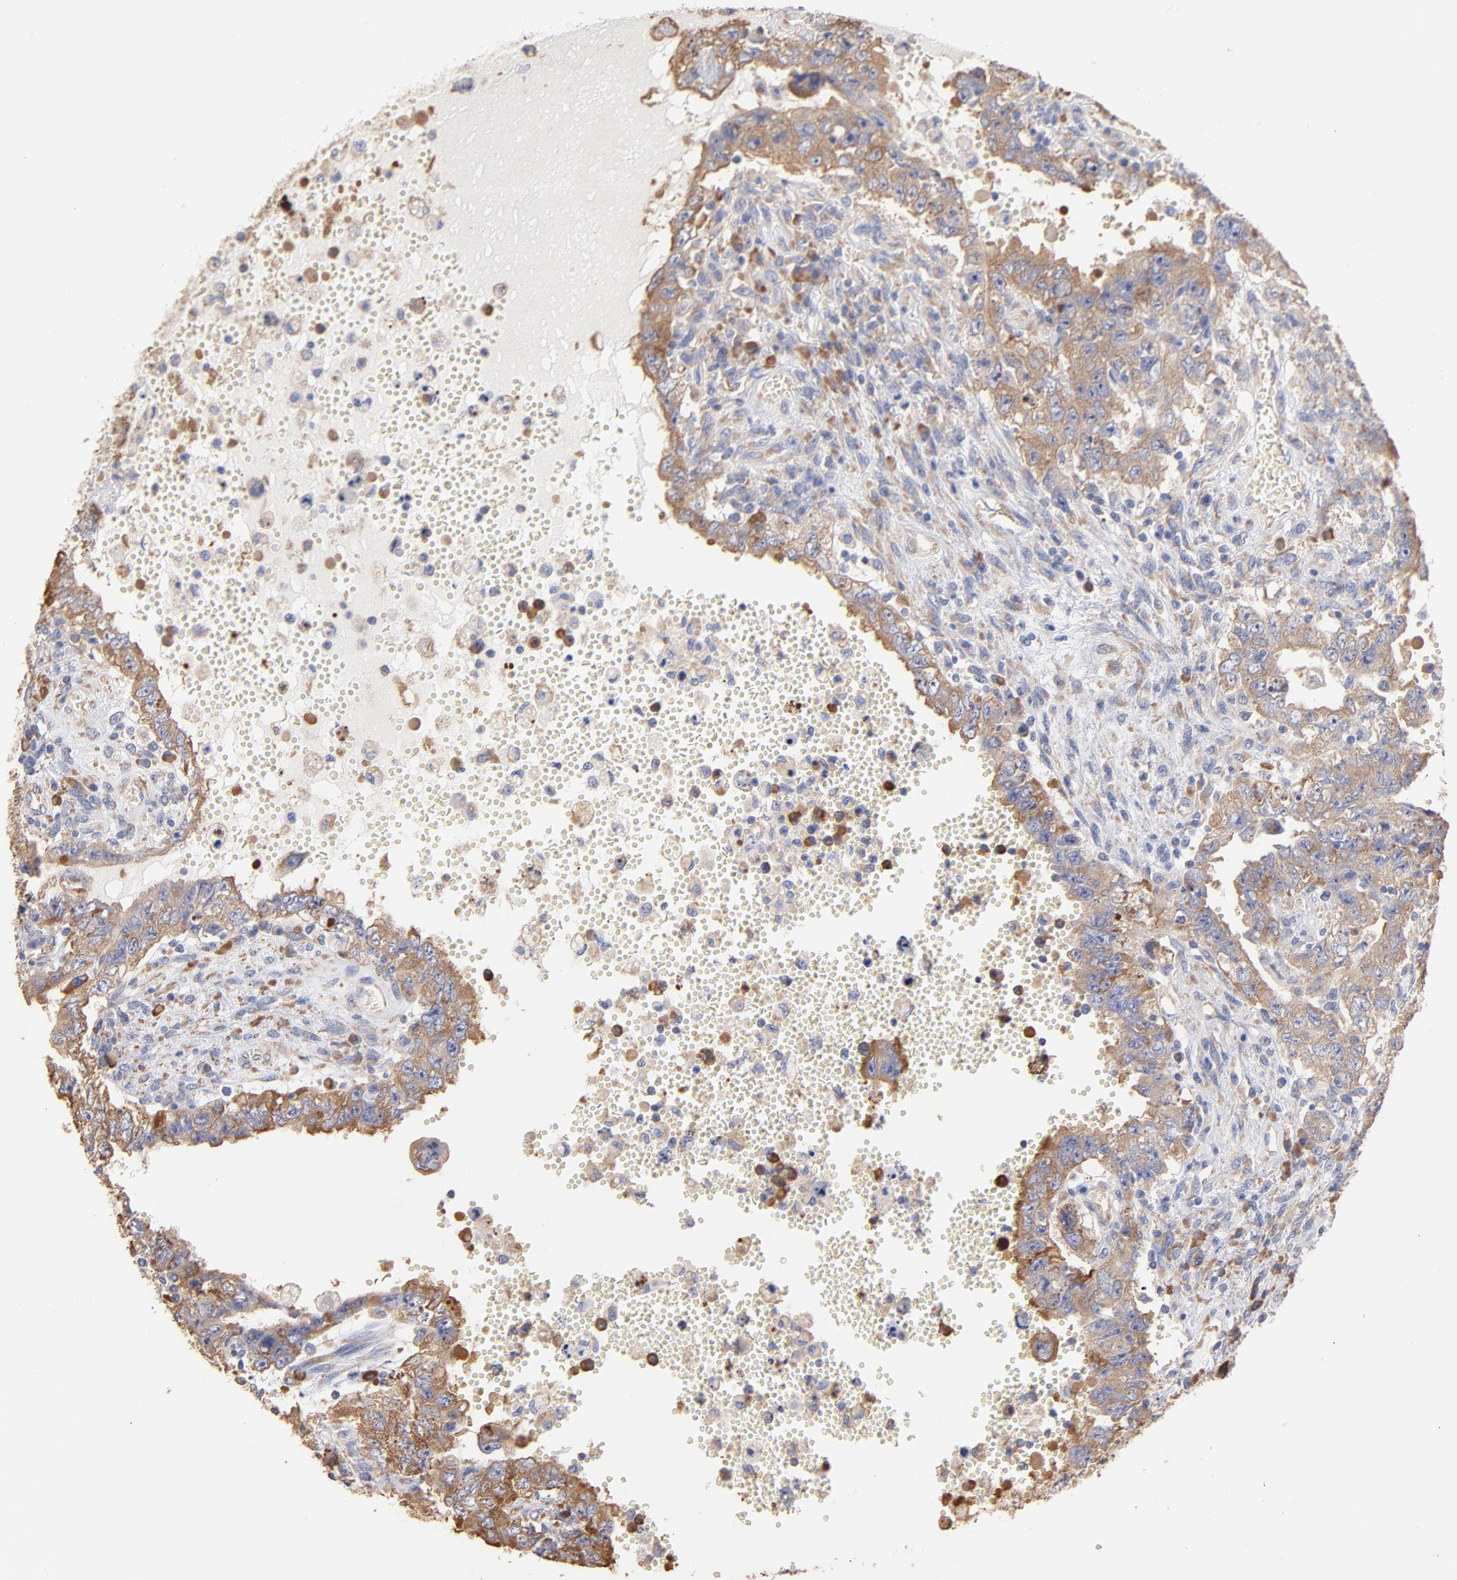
{"staining": {"intensity": "moderate", "quantity": ">75%", "location": "cytoplasmic/membranous"}, "tissue": "testis cancer", "cell_type": "Tumor cells", "image_type": "cancer", "snomed": [{"axis": "morphology", "description": "Carcinoma, Embryonal, NOS"}, {"axis": "topography", "description": "Testis"}], "caption": "Testis embryonal carcinoma tissue displays moderate cytoplasmic/membranous staining in about >75% of tumor cells", "gene": "RPL9", "patient": {"sex": "male", "age": 26}}